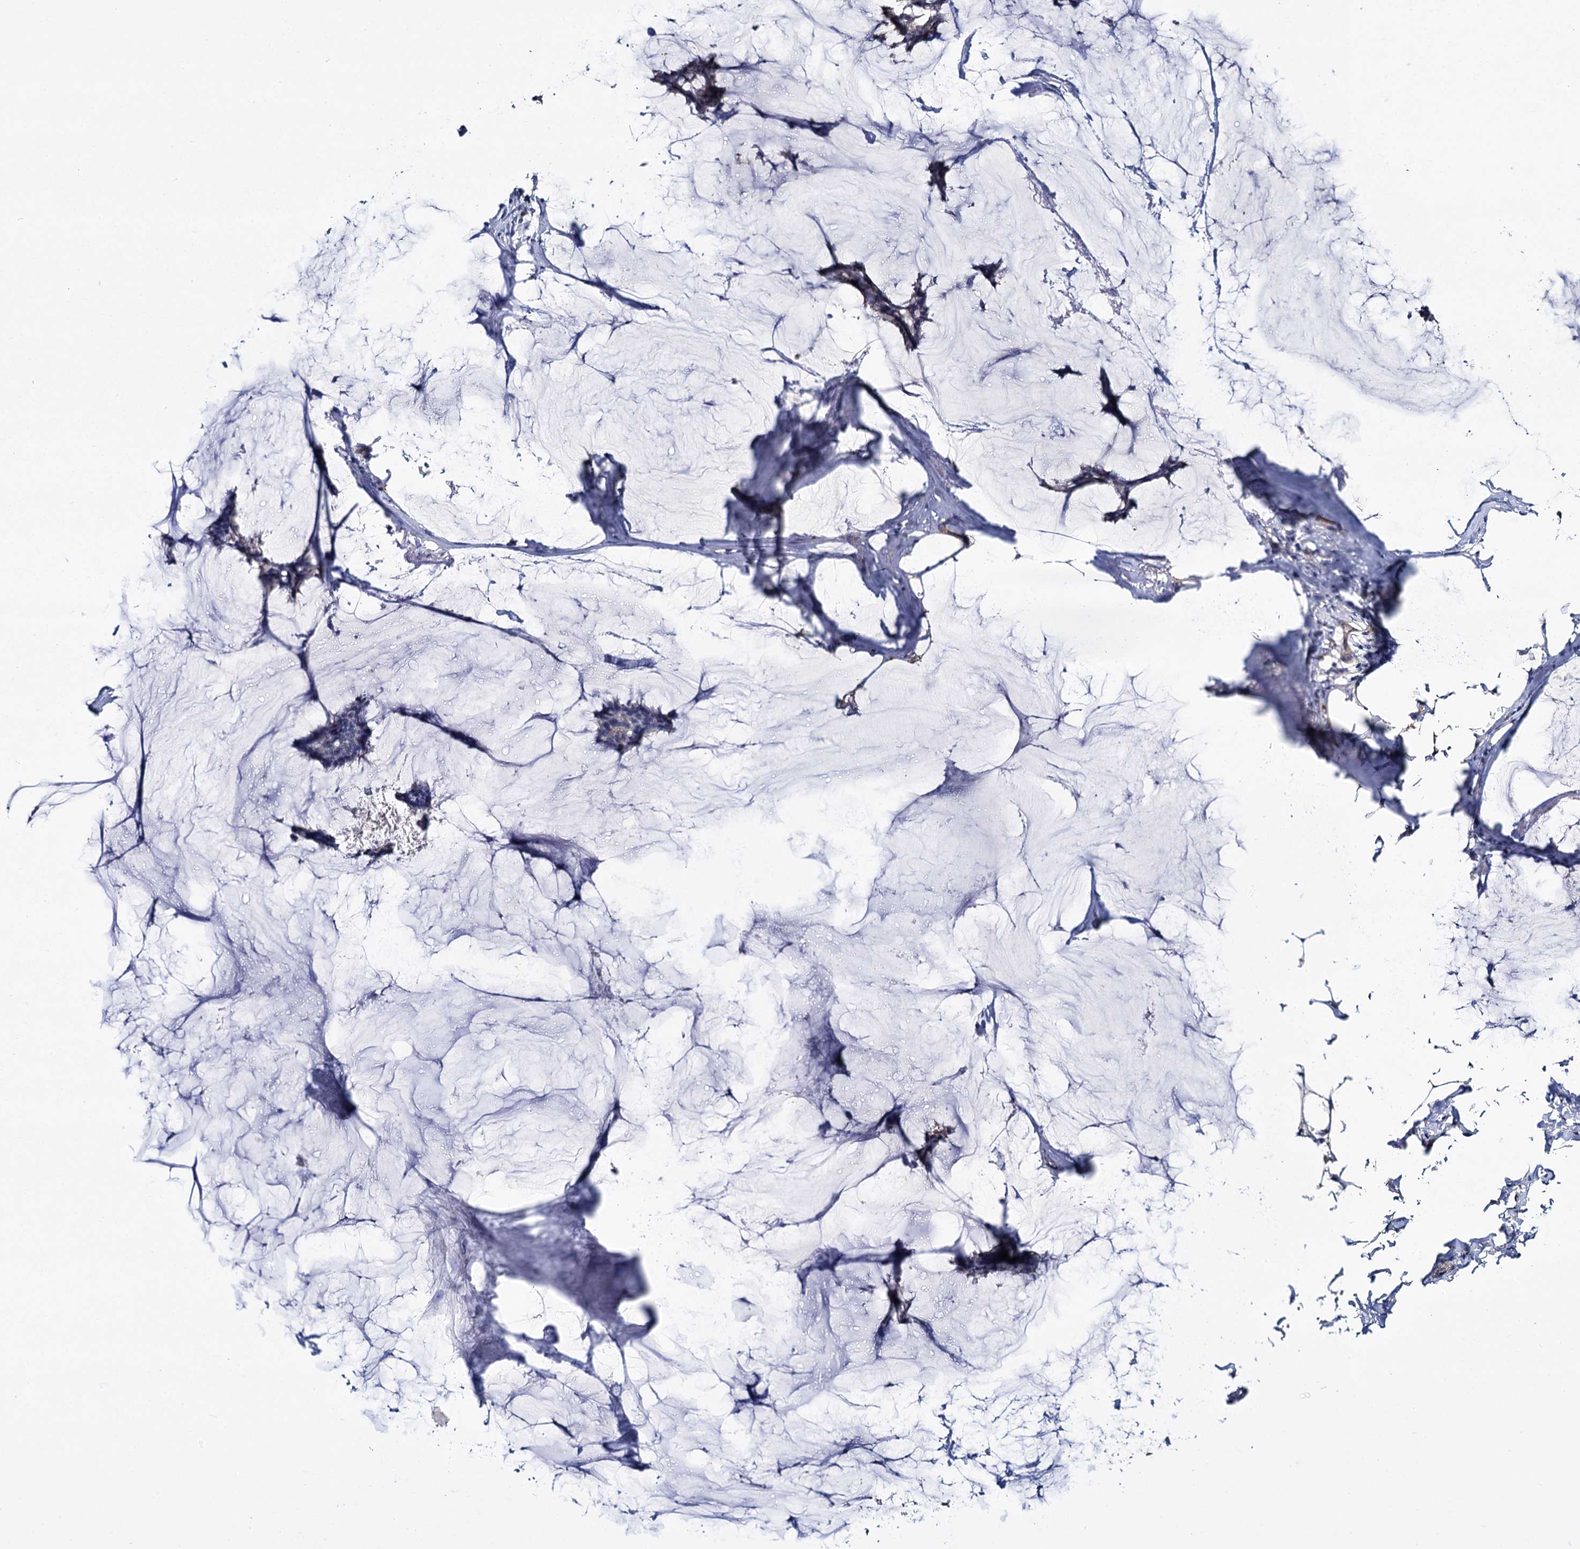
{"staining": {"intensity": "negative", "quantity": "none", "location": "none"}, "tissue": "breast cancer", "cell_type": "Tumor cells", "image_type": "cancer", "snomed": [{"axis": "morphology", "description": "Duct carcinoma"}, {"axis": "topography", "description": "Breast"}], "caption": "The histopathology image shows no significant expression in tumor cells of breast cancer (infiltrating ductal carcinoma).", "gene": "STXBP1", "patient": {"sex": "female", "age": 93}}